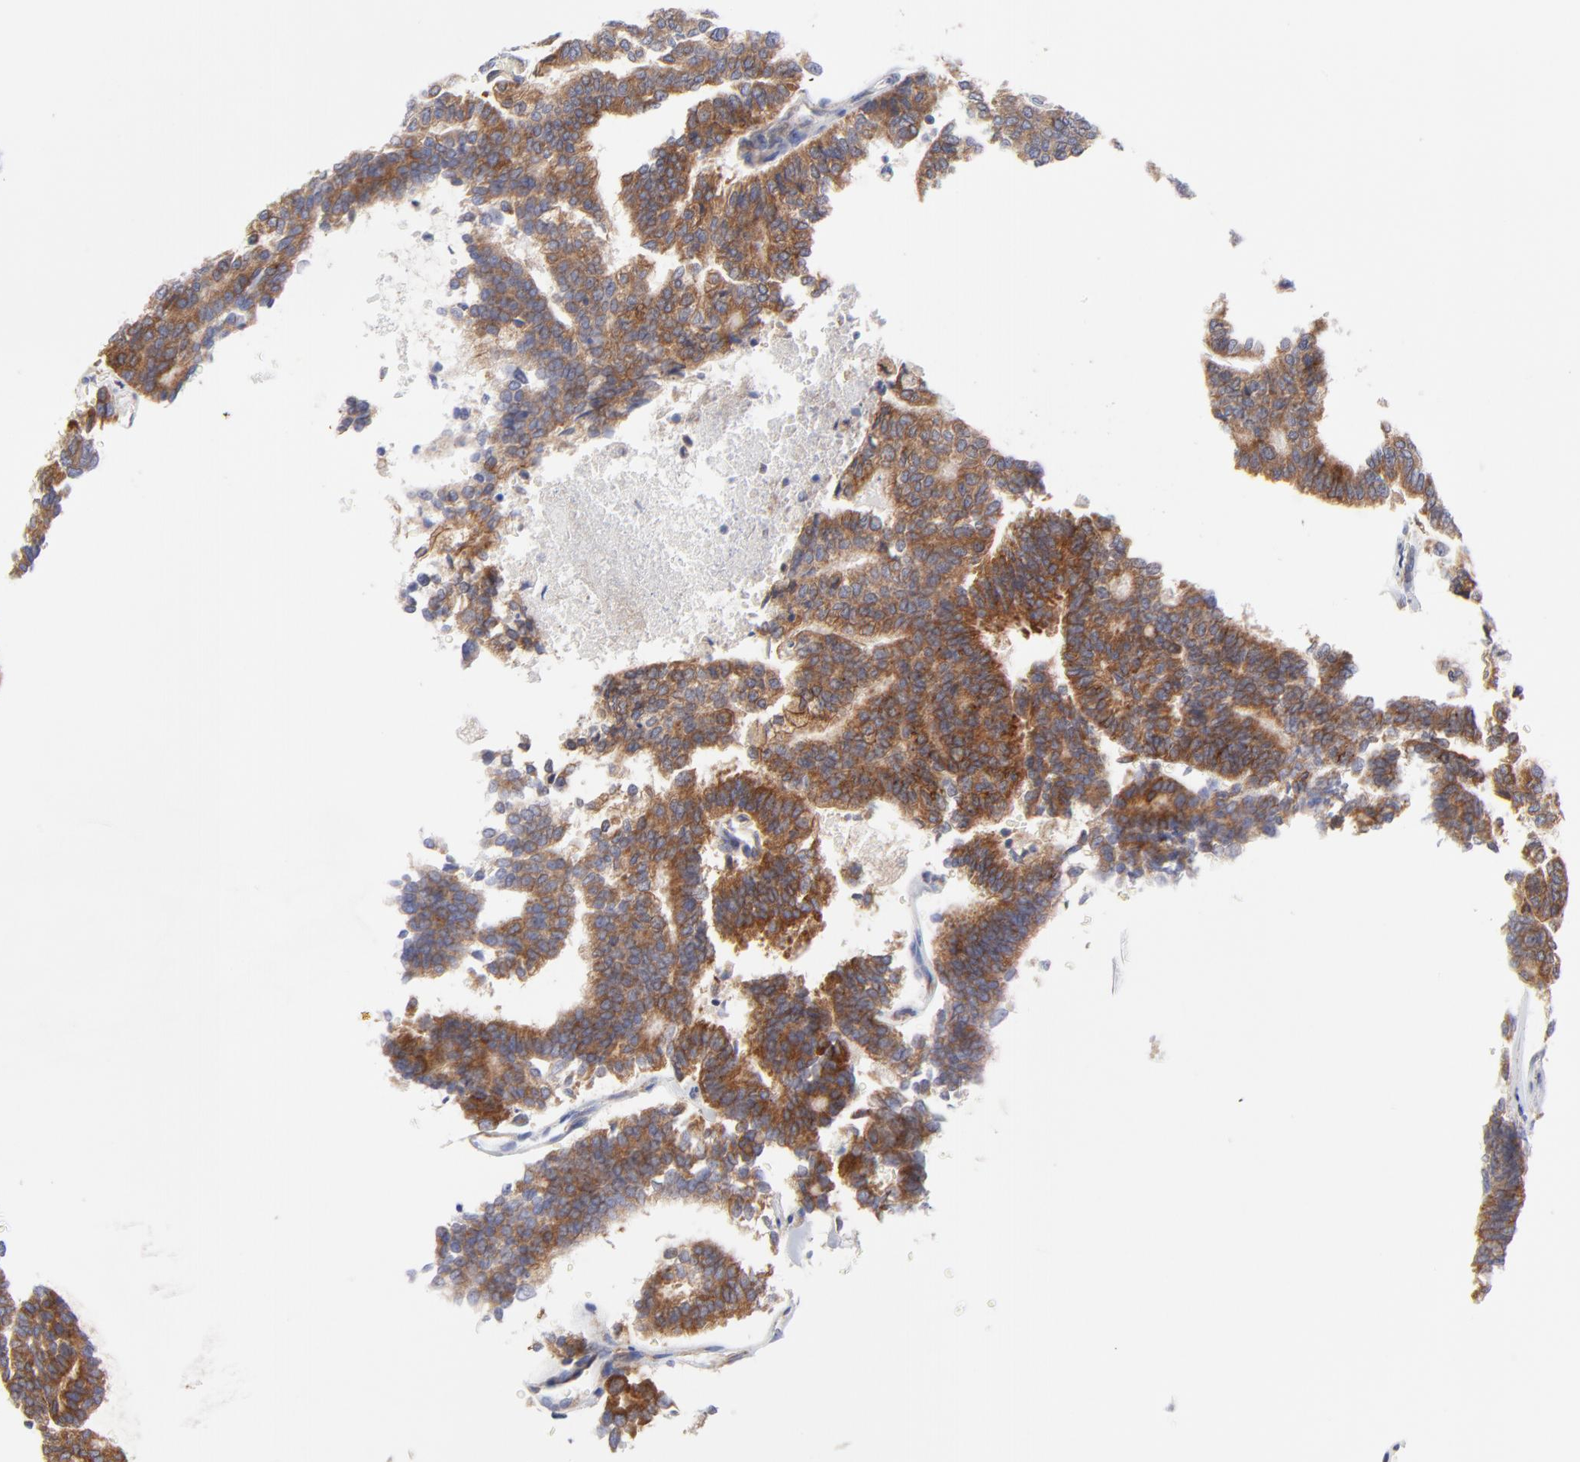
{"staining": {"intensity": "strong", "quantity": ">75%", "location": "cytoplasmic/membranous"}, "tissue": "thyroid cancer", "cell_type": "Tumor cells", "image_type": "cancer", "snomed": [{"axis": "morphology", "description": "Papillary adenocarcinoma, NOS"}, {"axis": "topography", "description": "Thyroid gland"}], "caption": "There is high levels of strong cytoplasmic/membranous expression in tumor cells of thyroid papillary adenocarcinoma, as demonstrated by immunohistochemical staining (brown color).", "gene": "MOSPD2", "patient": {"sex": "female", "age": 35}}